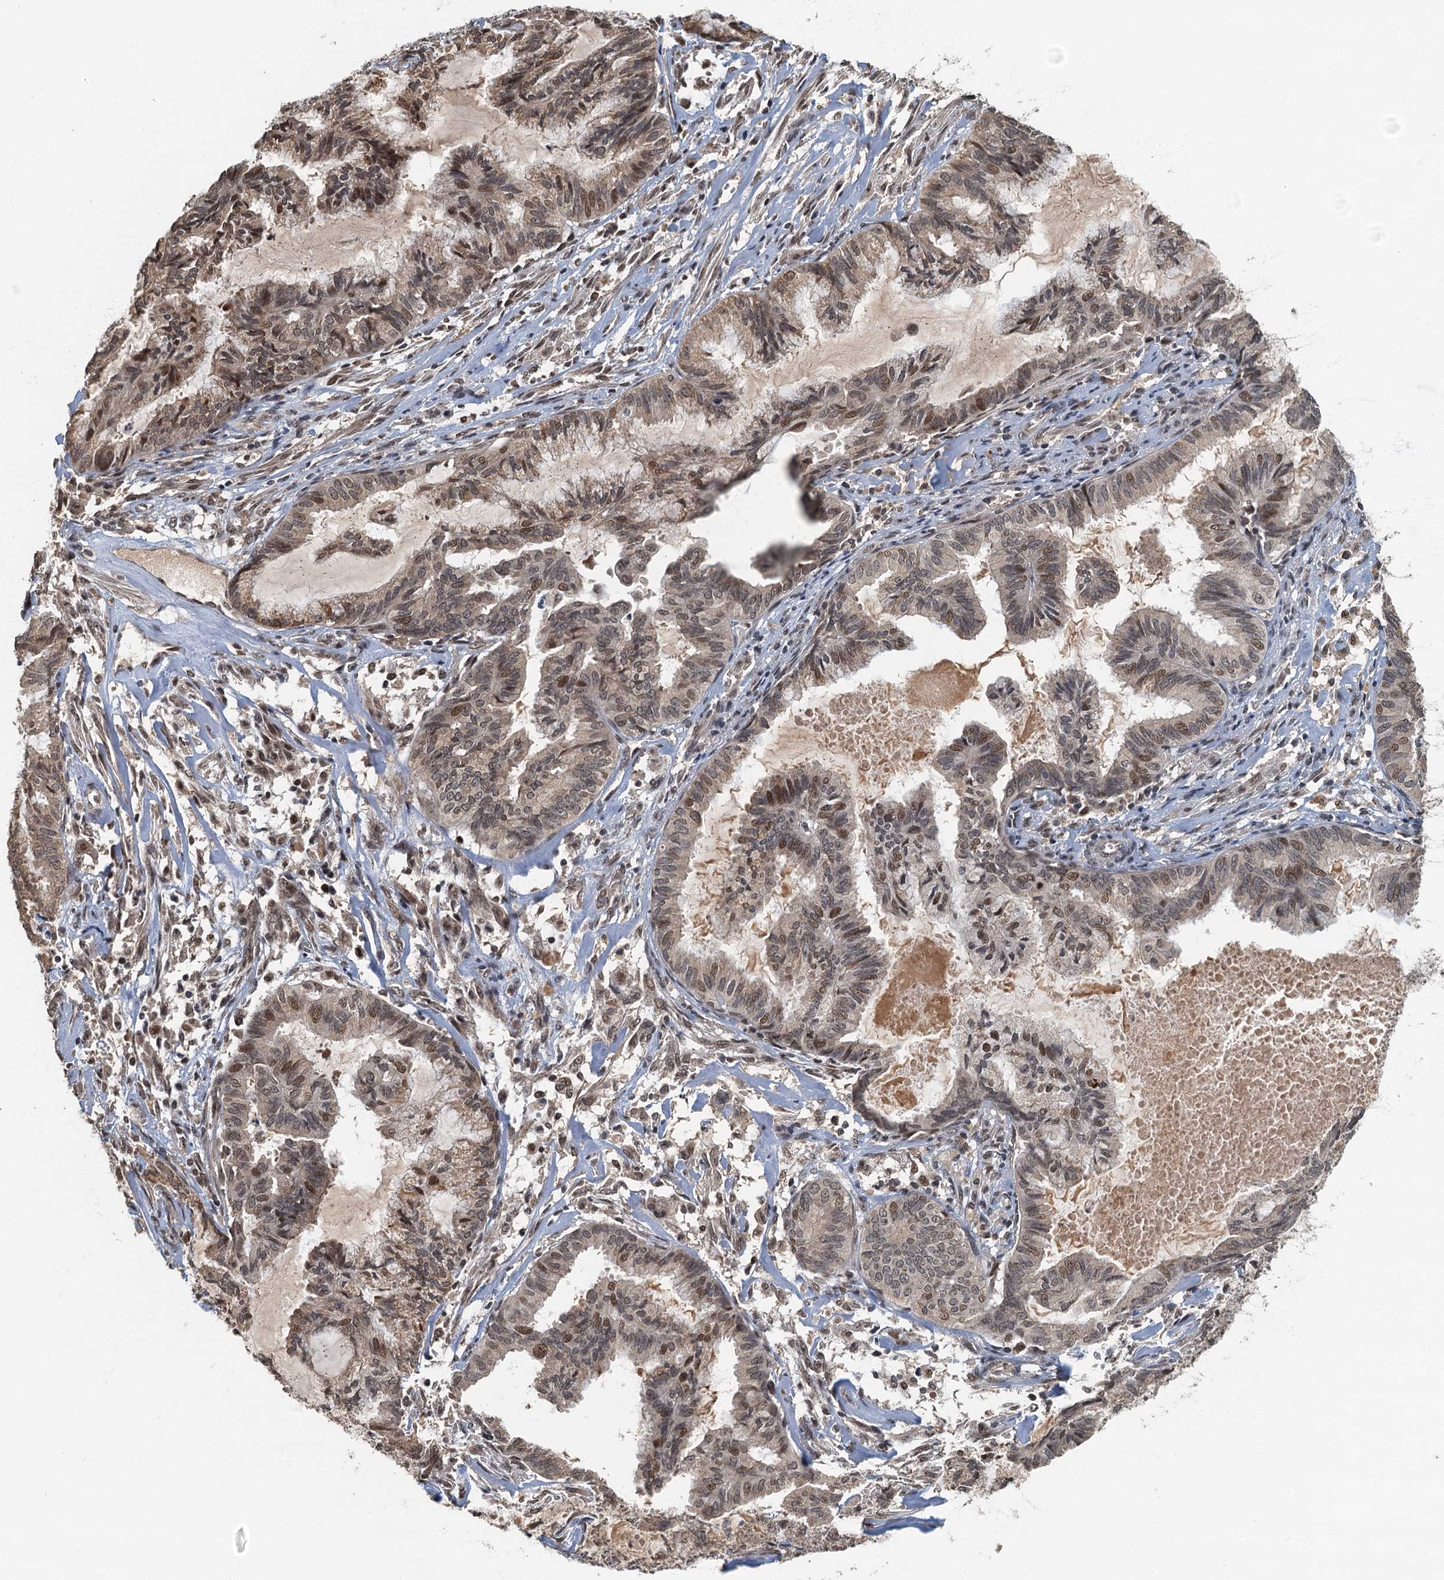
{"staining": {"intensity": "moderate", "quantity": "25%-75%", "location": "nuclear"}, "tissue": "endometrial cancer", "cell_type": "Tumor cells", "image_type": "cancer", "snomed": [{"axis": "morphology", "description": "Adenocarcinoma, NOS"}, {"axis": "topography", "description": "Endometrium"}], "caption": "IHC photomicrograph of endometrial adenocarcinoma stained for a protein (brown), which demonstrates medium levels of moderate nuclear positivity in about 25%-75% of tumor cells.", "gene": "CKAP2L", "patient": {"sex": "female", "age": 86}}